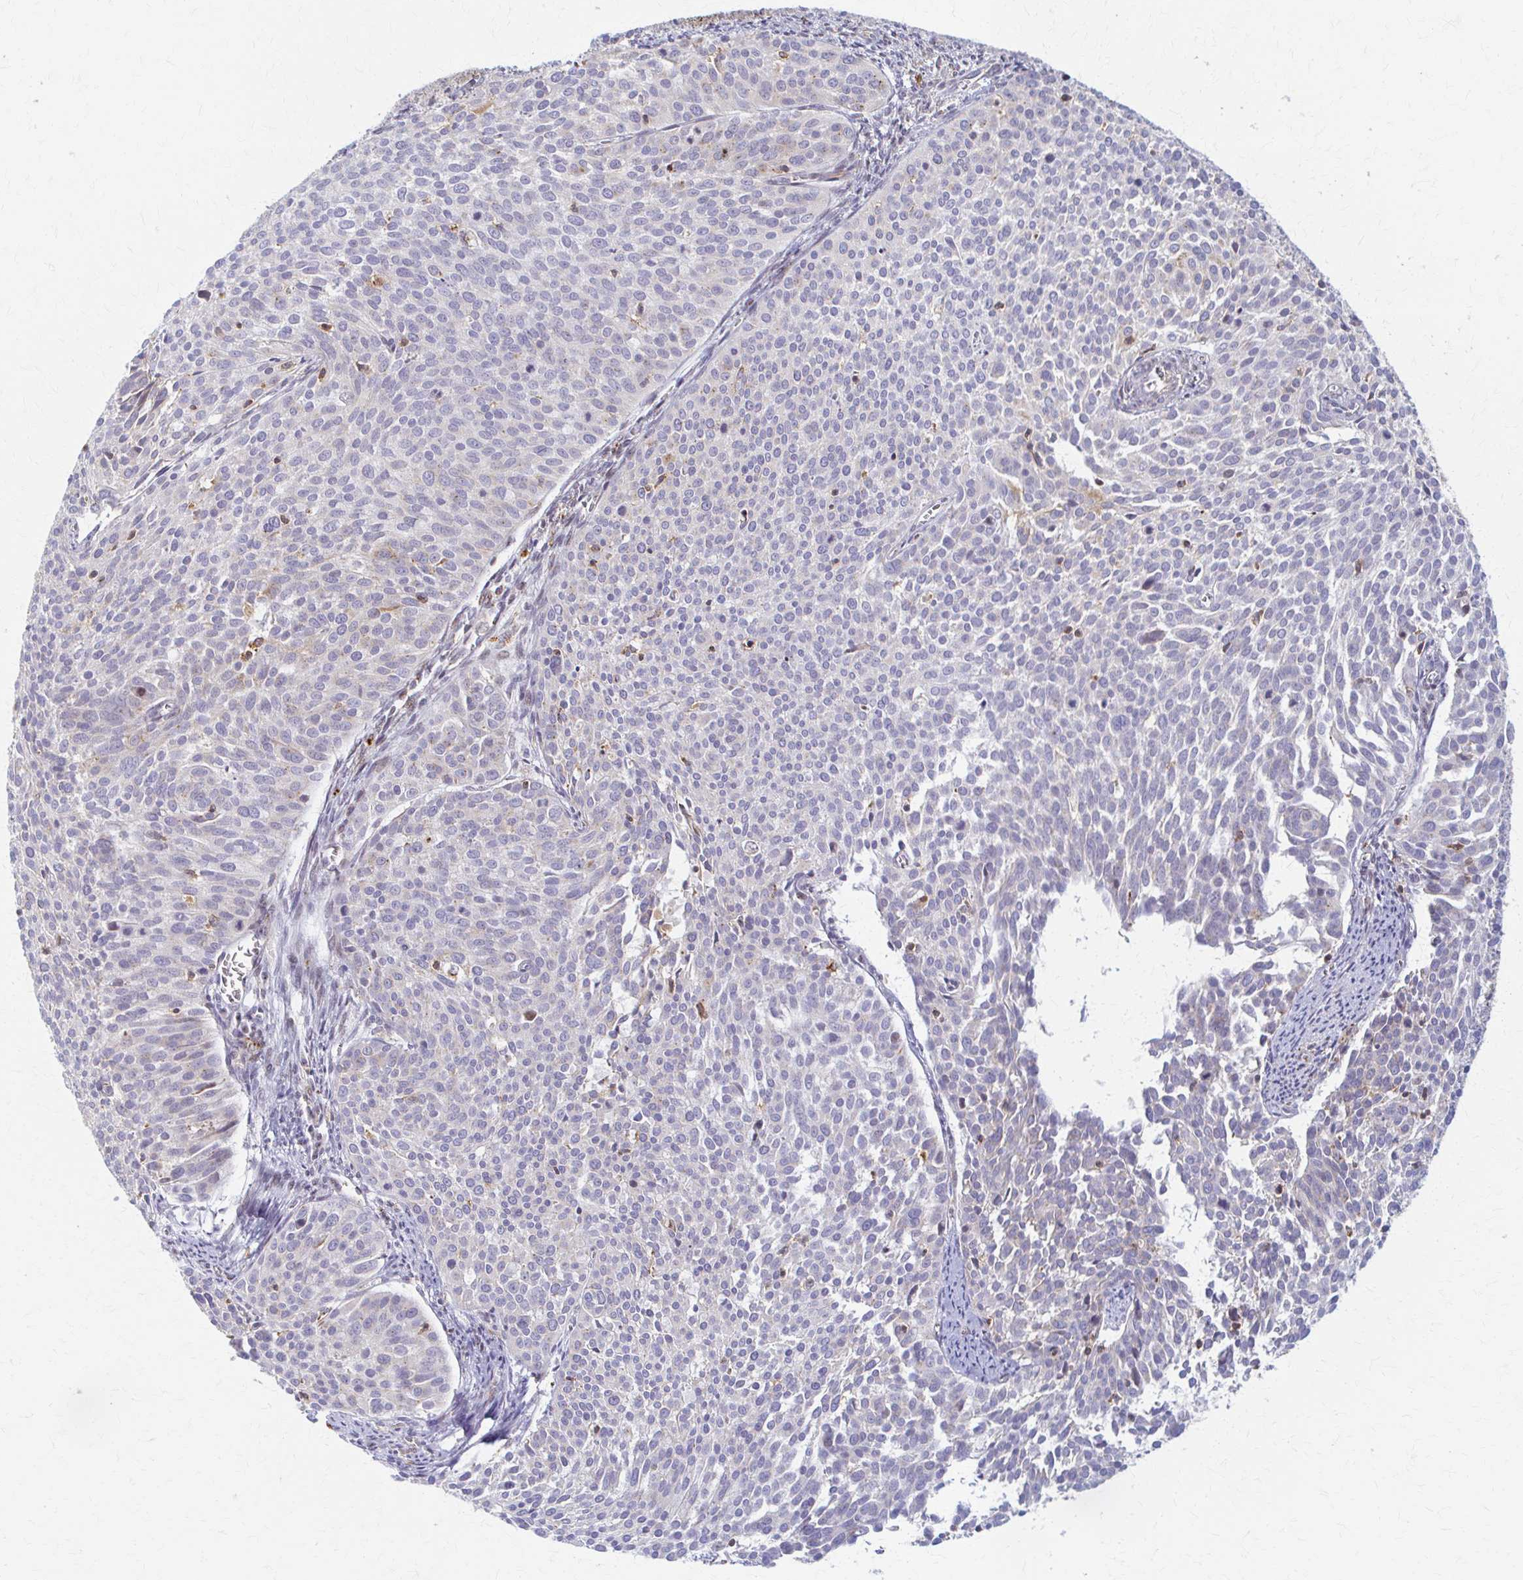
{"staining": {"intensity": "moderate", "quantity": "25%-75%", "location": "cytoplasmic/membranous"}, "tissue": "cervical cancer", "cell_type": "Tumor cells", "image_type": "cancer", "snomed": [{"axis": "morphology", "description": "Squamous cell carcinoma, NOS"}, {"axis": "topography", "description": "Cervix"}], "caption": "Protein staining displays moderate cytoplasmic/membranous positivity in approximately 25%-75% of tumor cells in cervical cancer.", "gene": "ARHGAP35", "patient": {"sex": "female", "age": 39}}